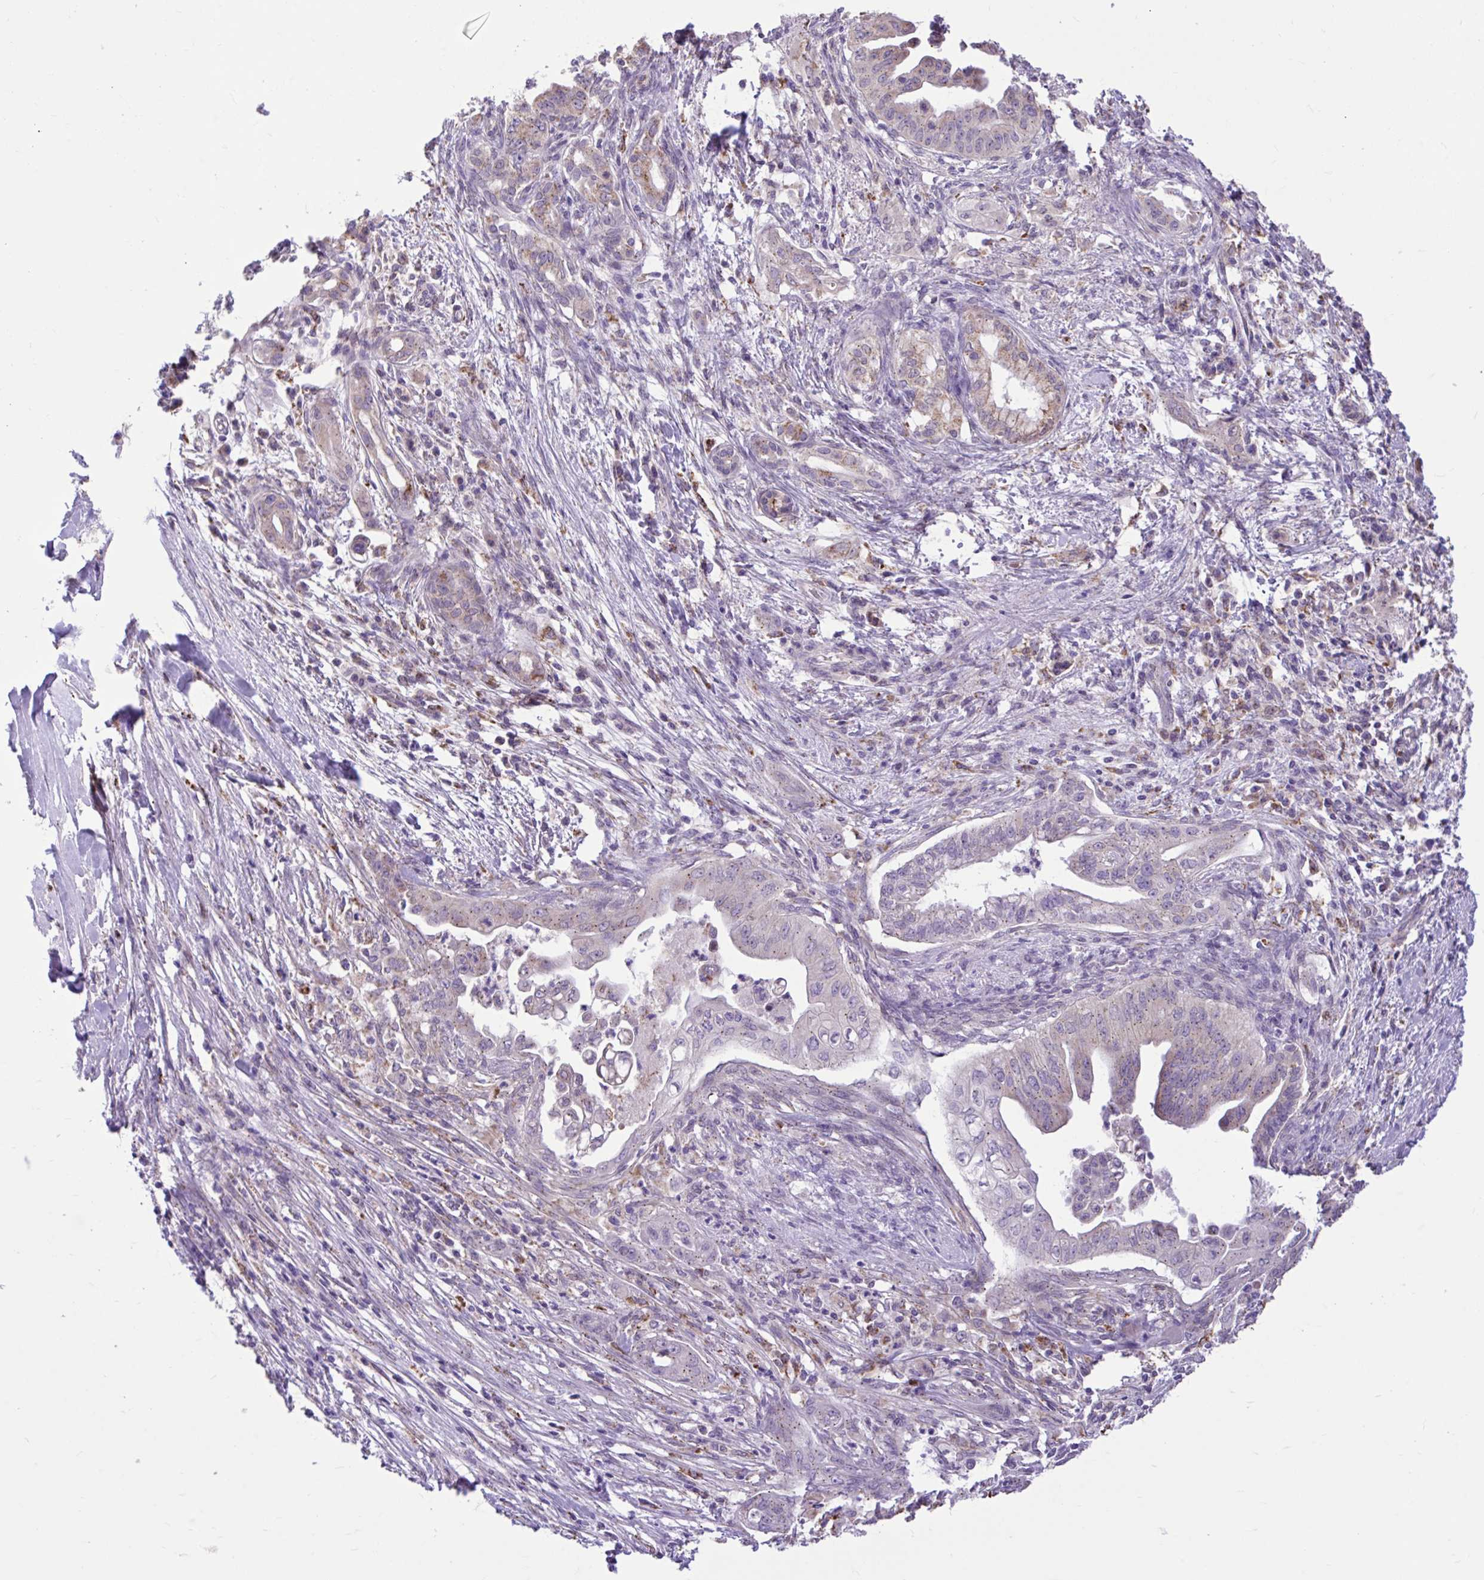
{"staining": {"intensity": "weak", "quantity": "25%-75%", "location": "cytoplasmic/membranous"}, "tissue": "pancreatic cancer", "cell_type": "Tumor cells", "image_type": "cancer", "snomed": [{"axis": "morphology", "description": "Adenocarcinoma, NOS"}, {"axis": "topography", "description": "Pancreas"}], "caption": "Protein positivity by immunohistochemistry (IHC) reveals weak cytoplasmic/membranous expression in about 25%-75% of tumor cells in pancreatic cancer (adenocarcinoma).", "gene": "CEACAM18", "patient": {"sex": "male", "age": 58}}